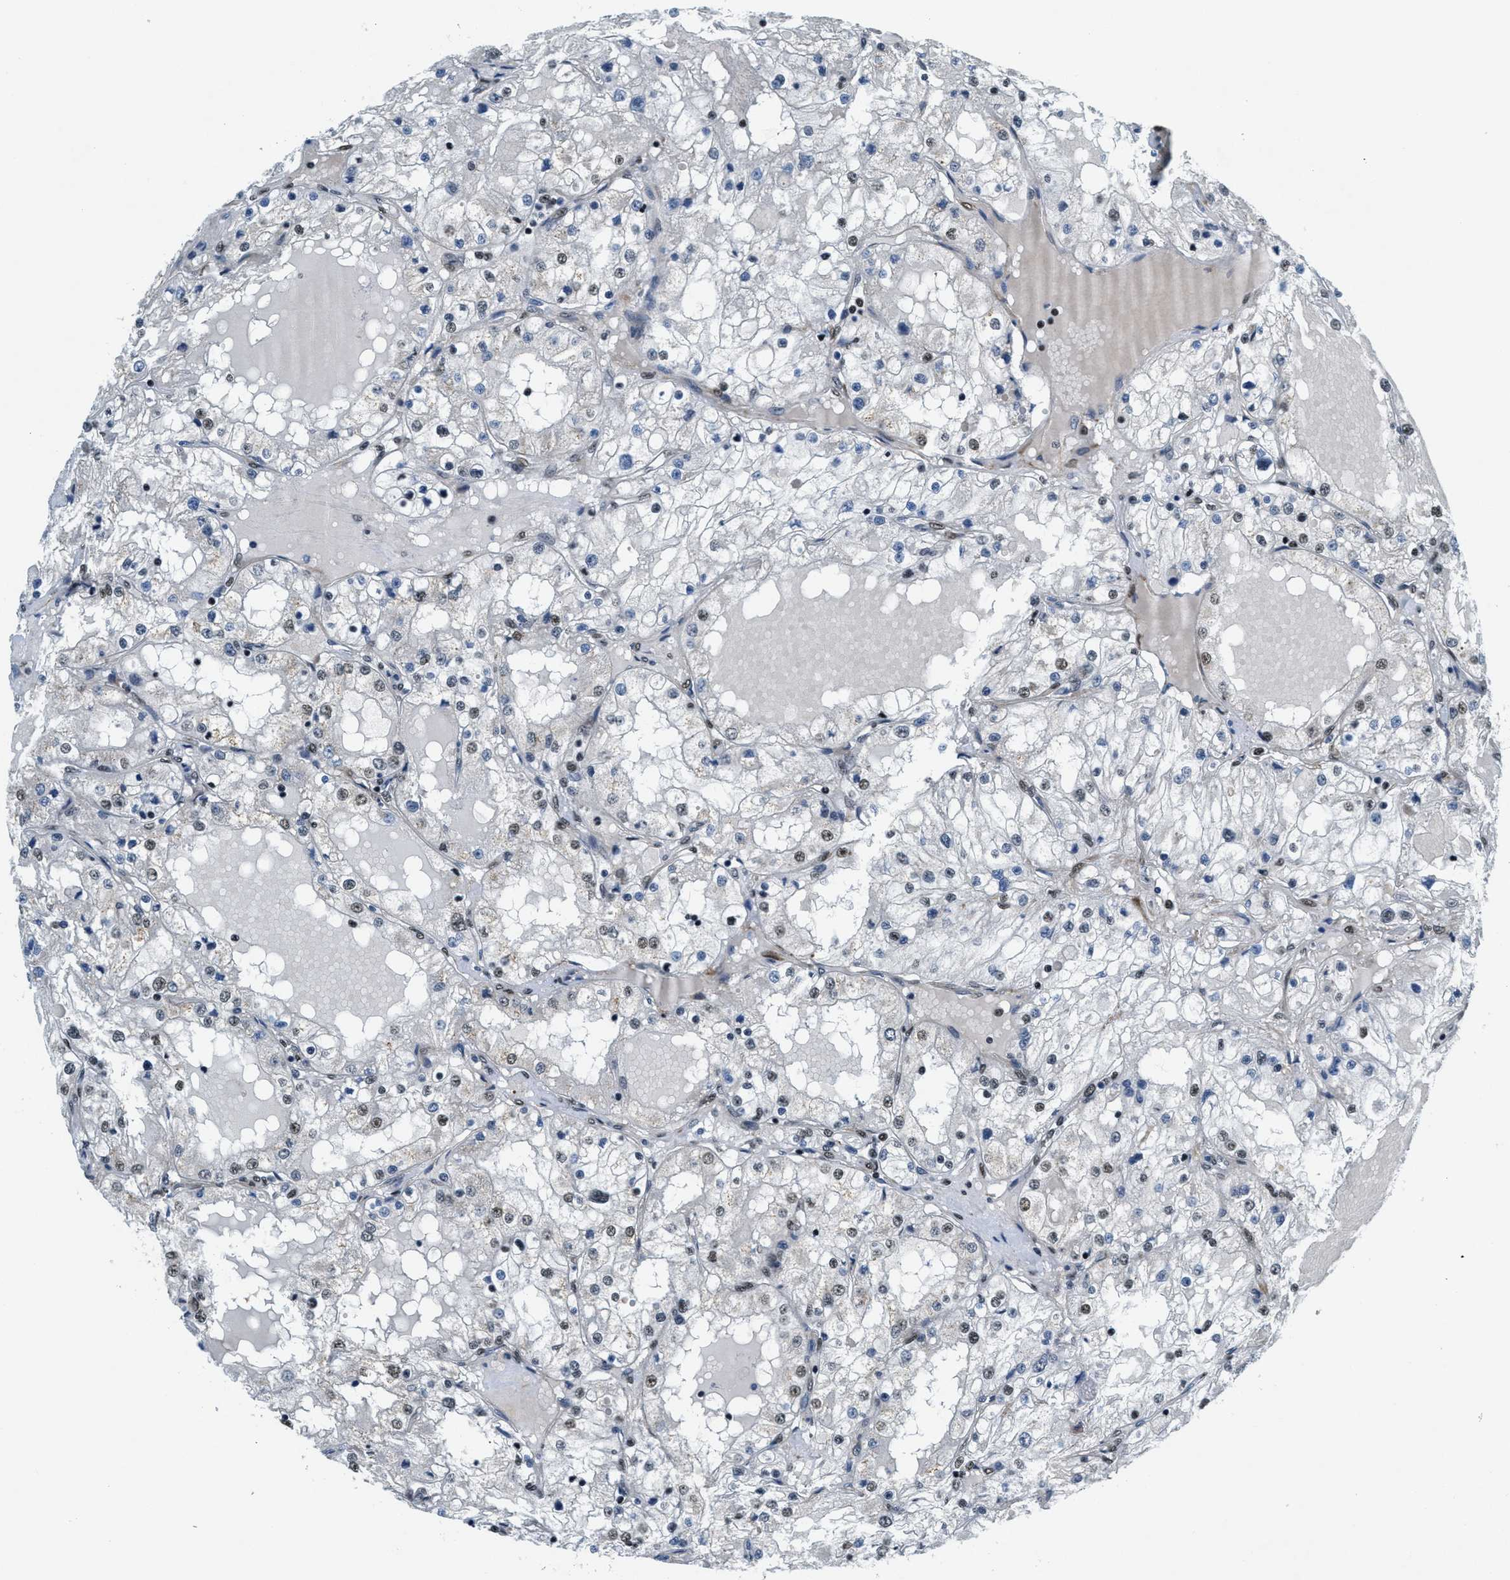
{"staining": {"intensity": "moderate", "quantity": "<25%", "location": "nuclear"}, "tissue": "renal cancer", "cell_type": "Tumor cells", "image_type": "cancer", "snomed": [{"axis": "morphology", "description": "Adenocarcinoma, NOS"}, {"axis": "topography", "description": "Kidney"}], "caption": "The image displays immunohistochemical staining of renal cancer (adenocarcinoma). There is moderate nuclear positivity is identified in approximately <25% of tumor cells.", "gene": "CFAP36", "patient": {"sex": "male", "age": 68}}